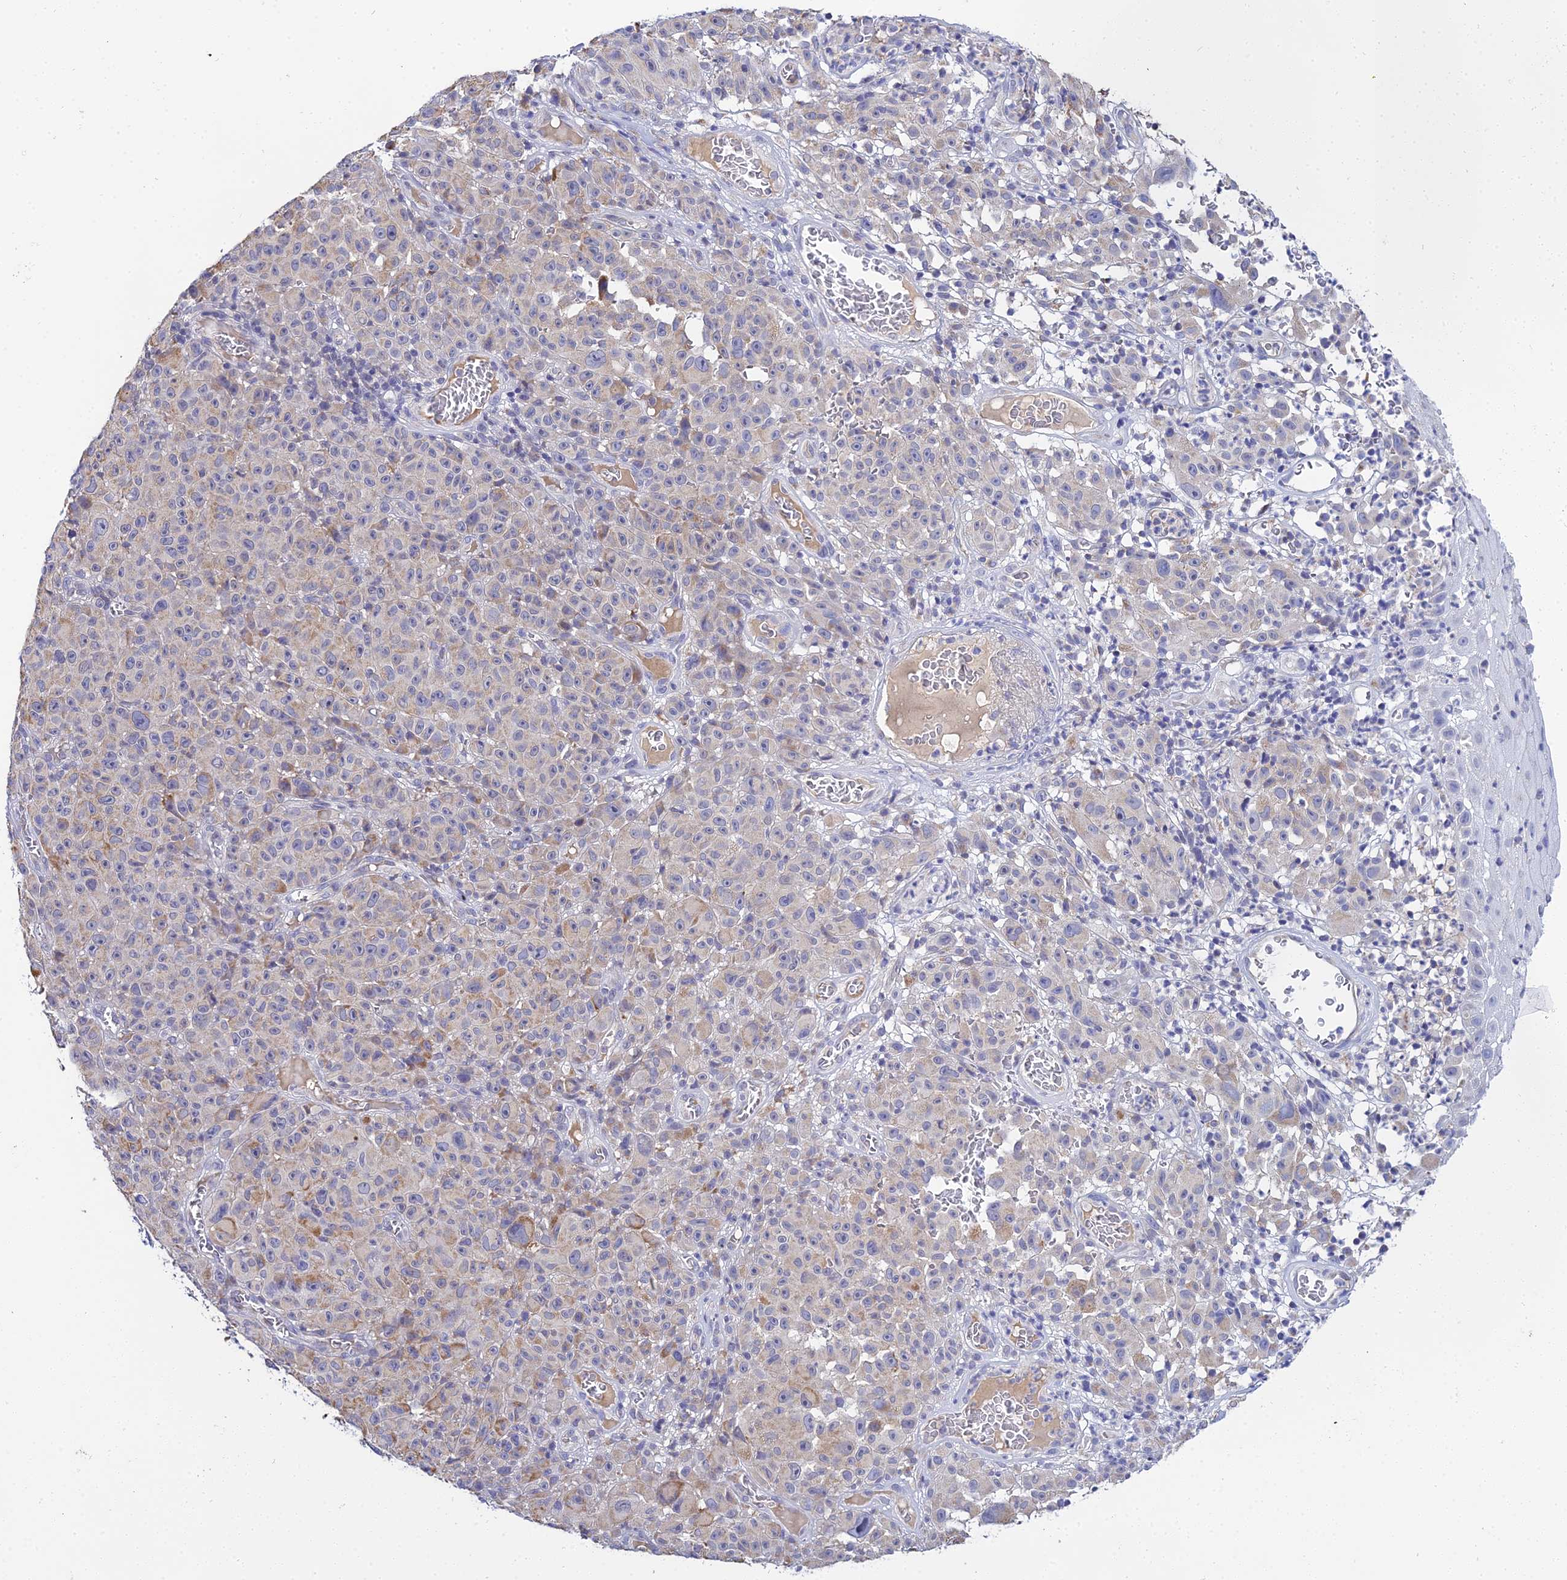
{"staining": {"intensity": "negative", "quantity": "none", "location": "none"}, "tissue": "melanoma", "cell_type": "Tumor cells", "image_type": "cancer", "snomed": [{"axis": "morphology", "description": "Malignant melanoma, NOS"}, {"axis": "topography", "description": "Skin"}], "caption": "IHC of malignant melanoma reveals no staining in tumor cells.", "gene": "ZXDA", "patient": {"sex": "female", "age": 82}}